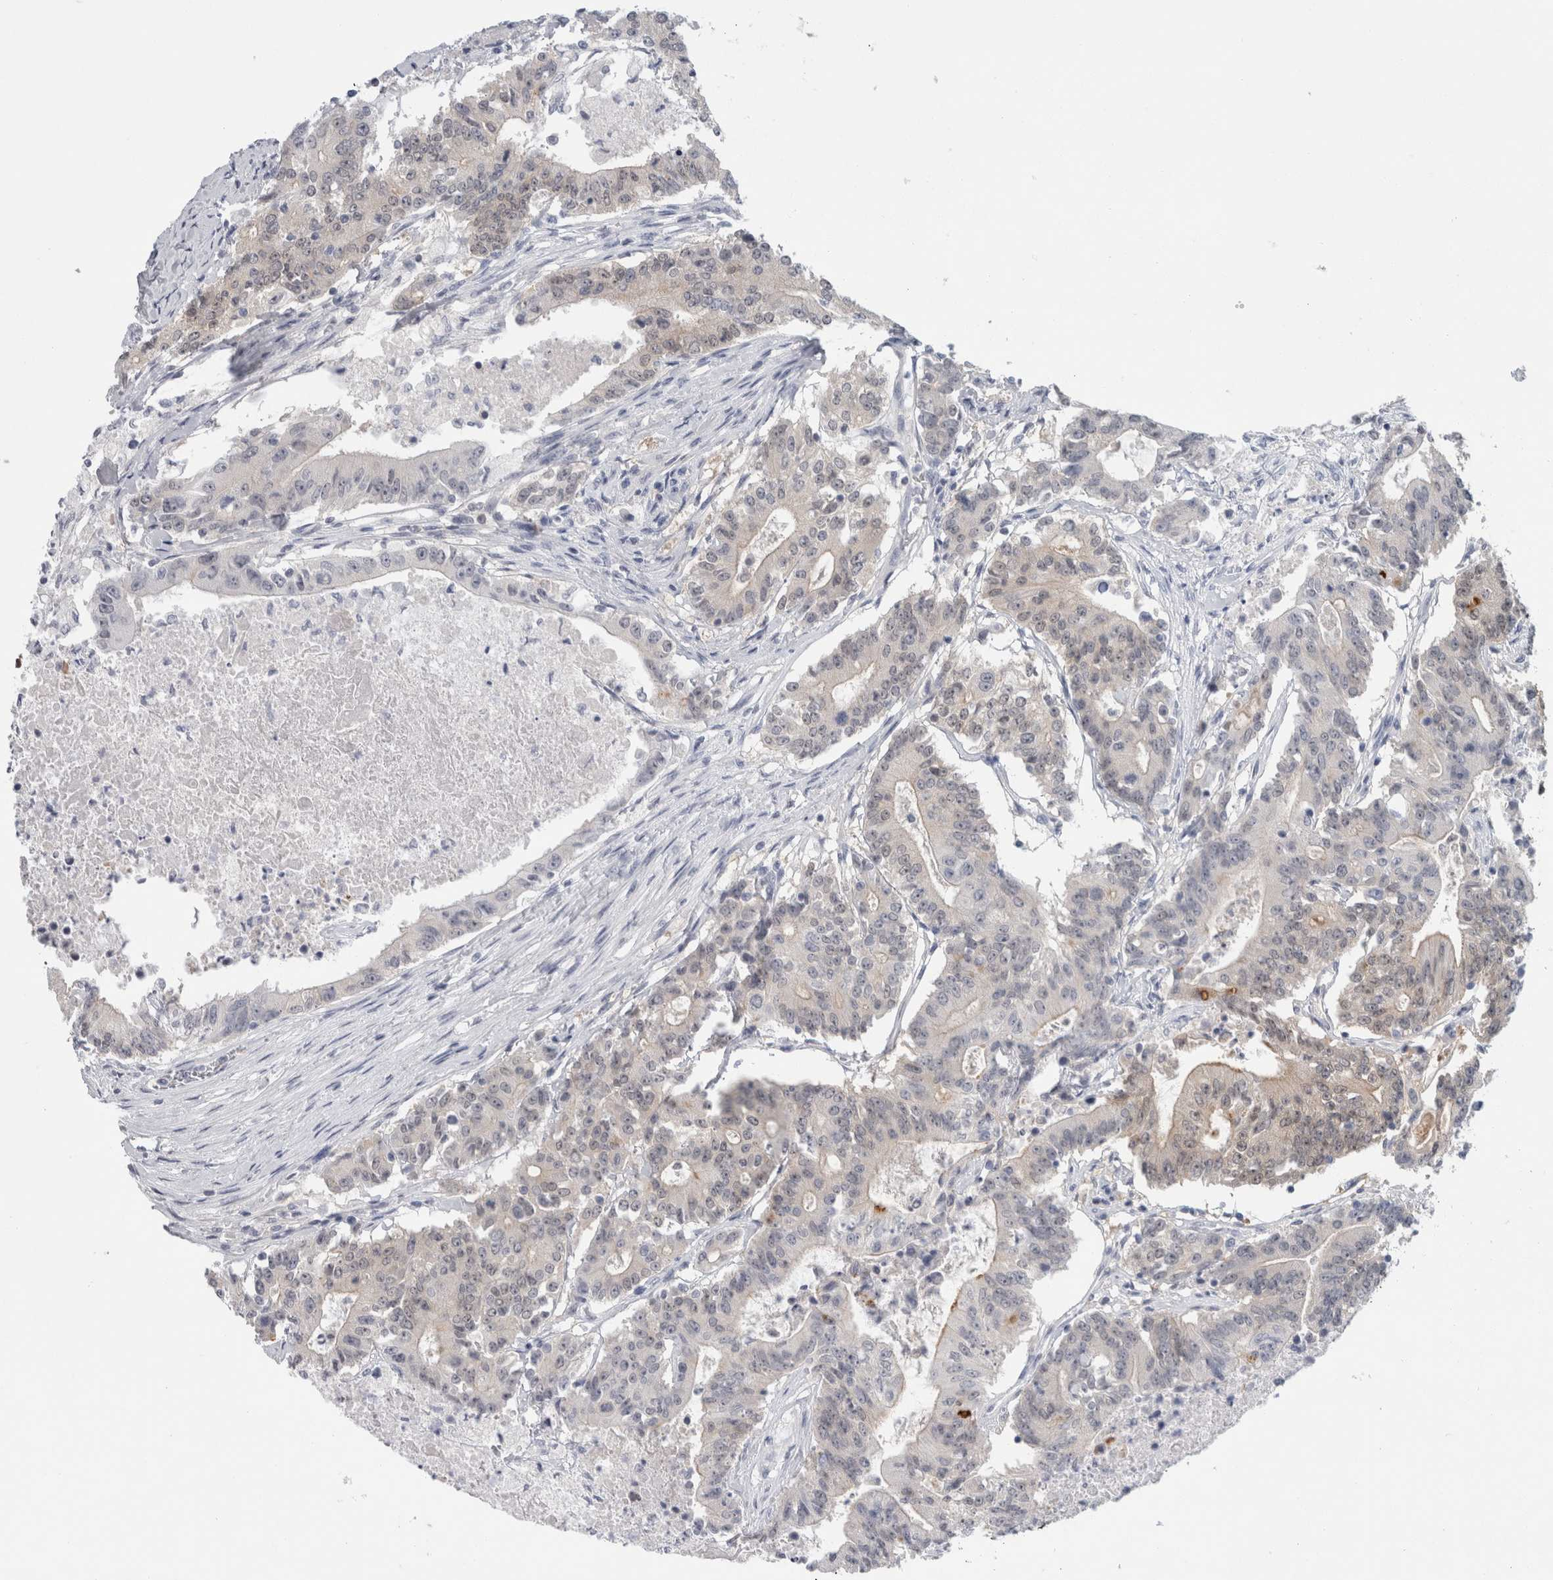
{"staining": {"intensity": "weak", "quantity": "<25%", "location": "cytoplasmic/membranous,nuclear"}, "tissue": "colorectal cancer", "cell_type": "Tumor cells", "image_type": "cancer", "snomed": [{"axis": "morphology", "description": "Adenocarcinoma, NOS"}, {"axis": "topography", "description": "Colon"}], "caption": "The micrograph demonstrates no significant positivity in tumor cells of colorectal adenocarcinoma. (DAB (3,3'-diaminobenzidine) immunohistochemistry (IHC), high magnification).", "gene": "CASP6", "patient": {"sex": "female", "age": 77}}